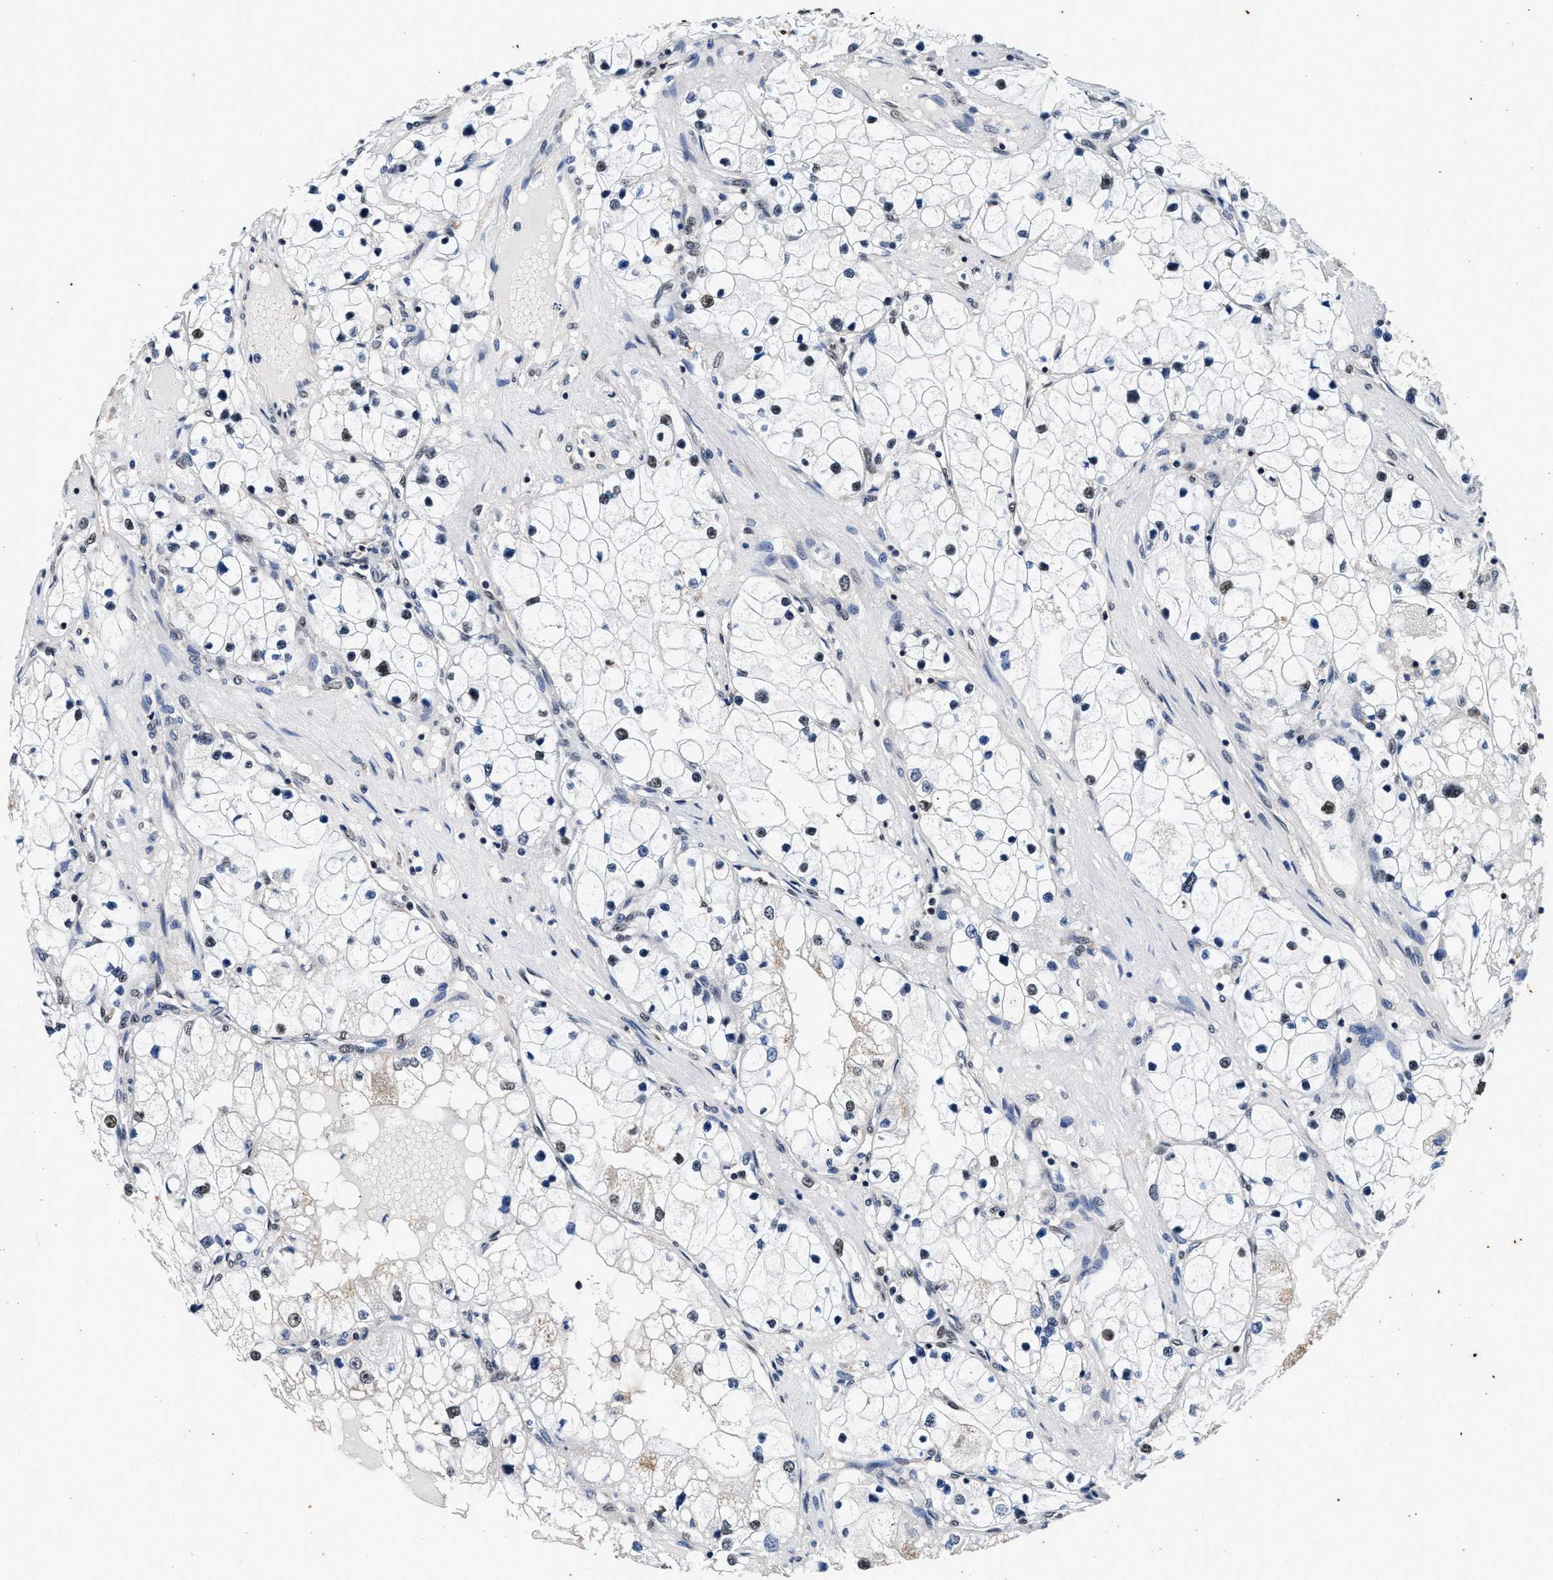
{"staining": {"intensity": "weak", "quantity": "<25%", "location": "nuclear"}, "tissue": "renal cancer", "cell_type": "Tumor cells", "image_type": "cancer", "snomed": [{"axis": "morphology", "description": "Adenocarcinoma, NOS"}, {"axis": "topography", "description": "Kidney"}], "caption": "The immunohistochemistry (IHC) photomicrograph has no significant expression in tumor cells of renal adenocarcinoma tissue.", "gene": "USP16", "patient": {"sex": "male", "age": 68}}